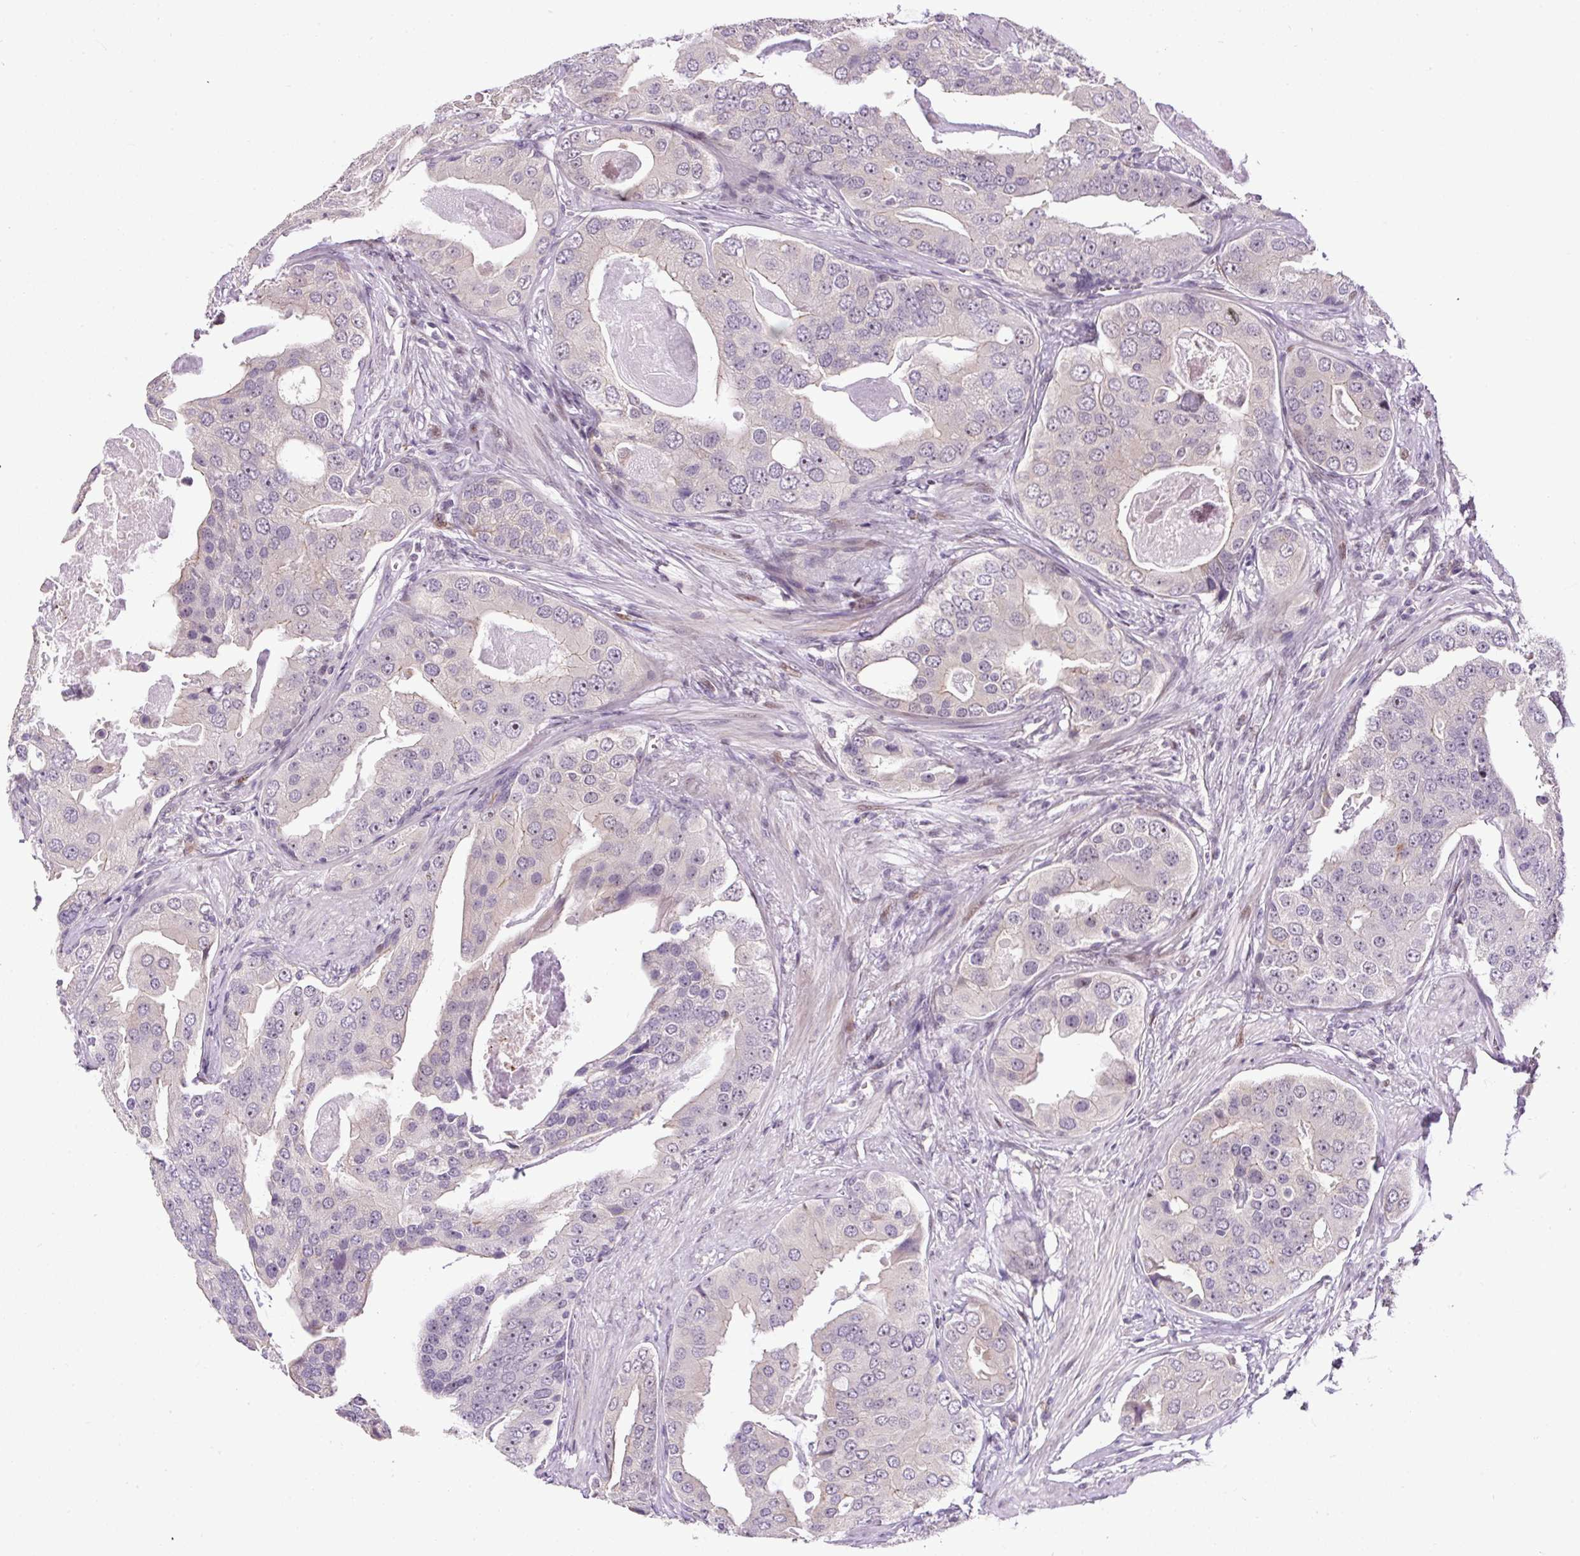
{"staining": {"intensity": "negative", "quantity": "none", "location": "none"}, "tissue": "prostate cancer", "cell_type": "Tumor cells", "image_type": "cancer", "snomed": [{"axis": "morphology", "description": "Adenocarcinoma, High grade"}, {"axis": "topography", "description": "Prostate"}], "caption": "IHC of human prostate cancer reveals no expression in tumor cells.", "gene": "ARHGEF18", "patient": {"sex": "male", "age": 71}}